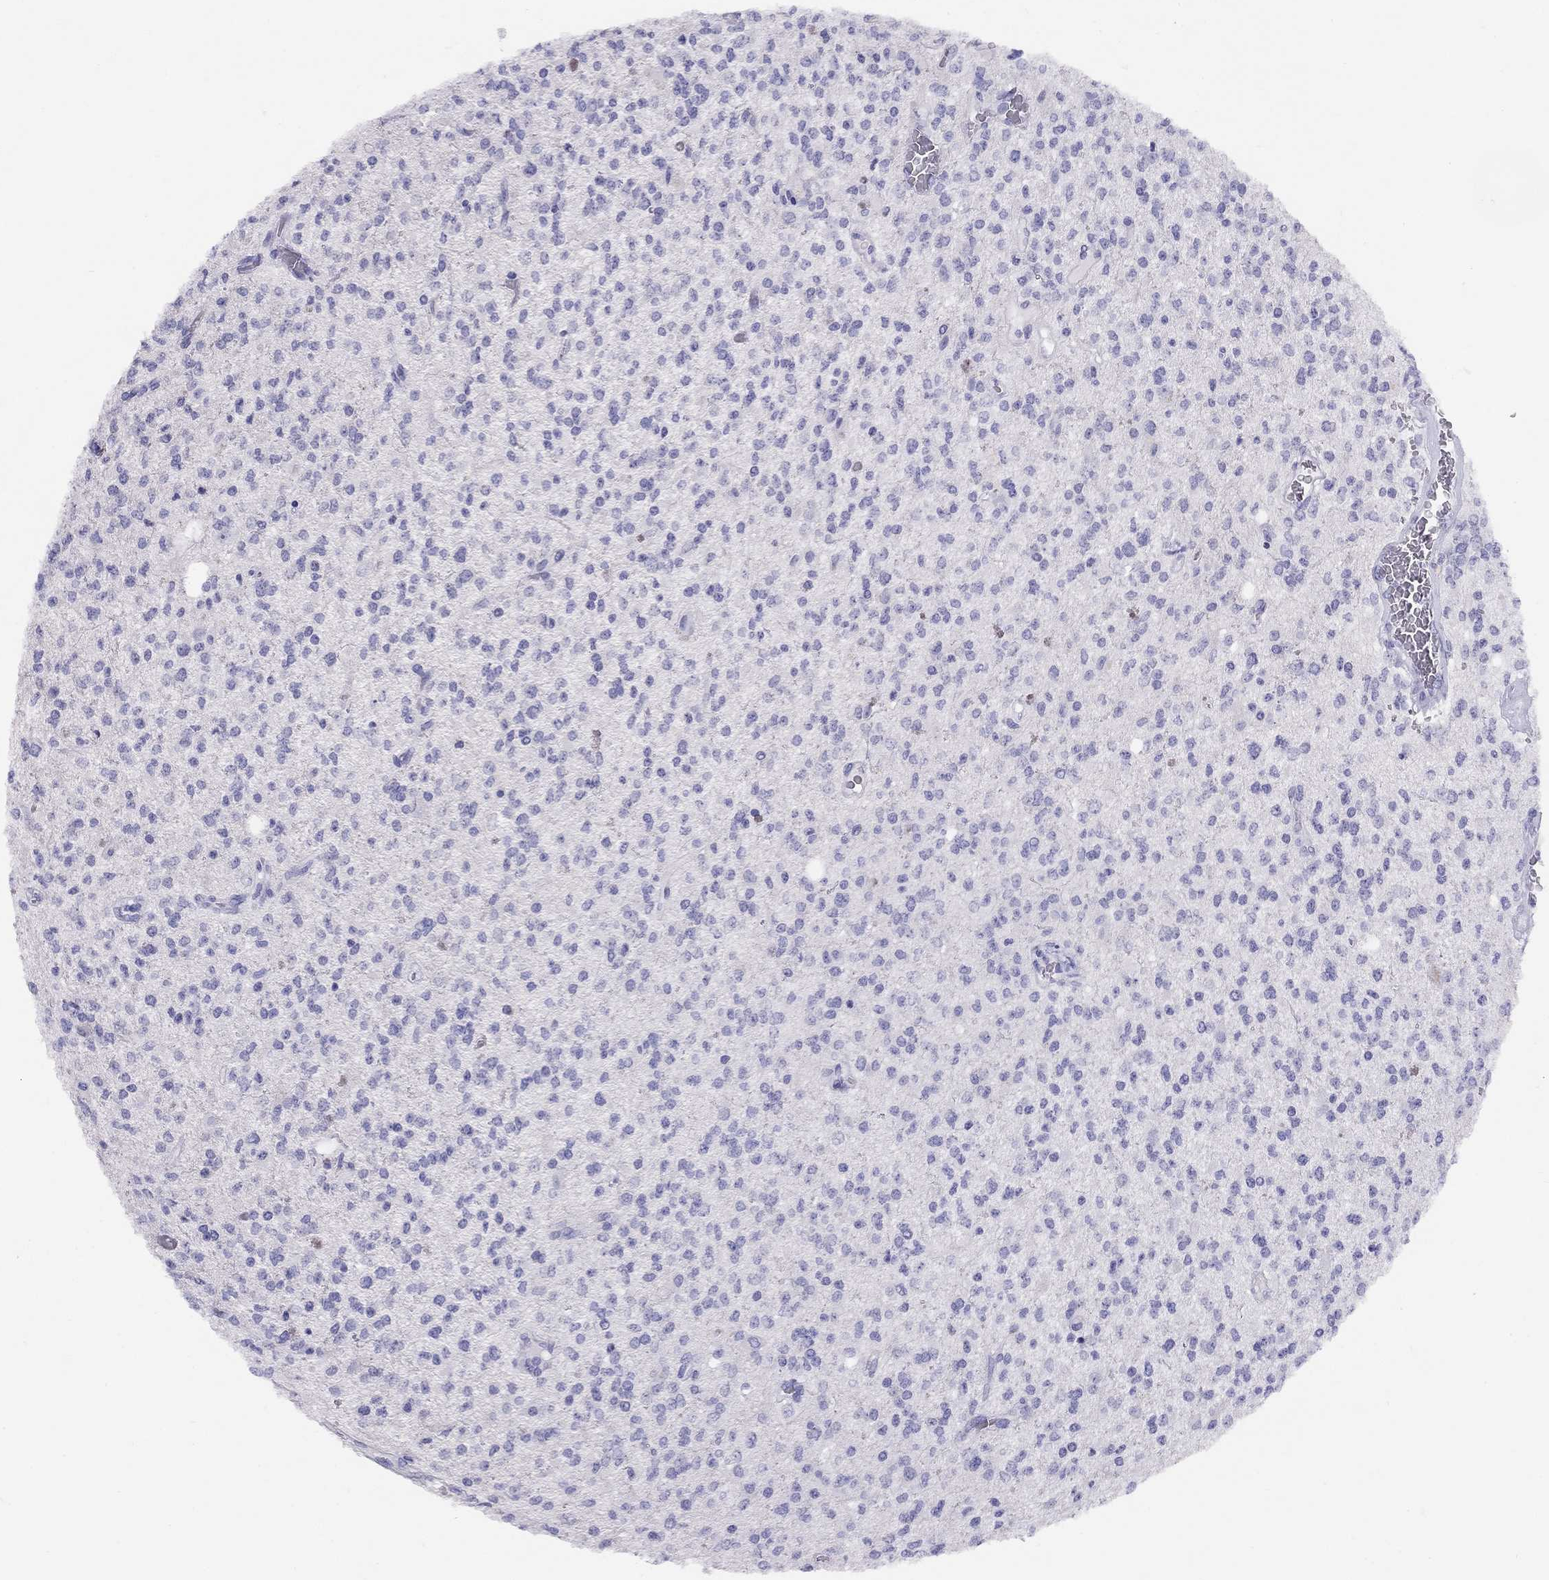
{"staining": {"intensity": "negative", "quantity": "none", "location": "none"}, "tissue": "glioma", "cell_type": "Tumor cells", "image_type": "cancer", "snomed": [{"axis": "morphology", "description": "Glioma, malignant, Low grade"}, {"axis": "topography", "description": "Brain"}], "caption": "Low-grade glioma (malignant) stained for a protein using IHC shows no expression tumor cells.", "gene": "LRIT2", "patient": {"sex": "male", "age": 67}}